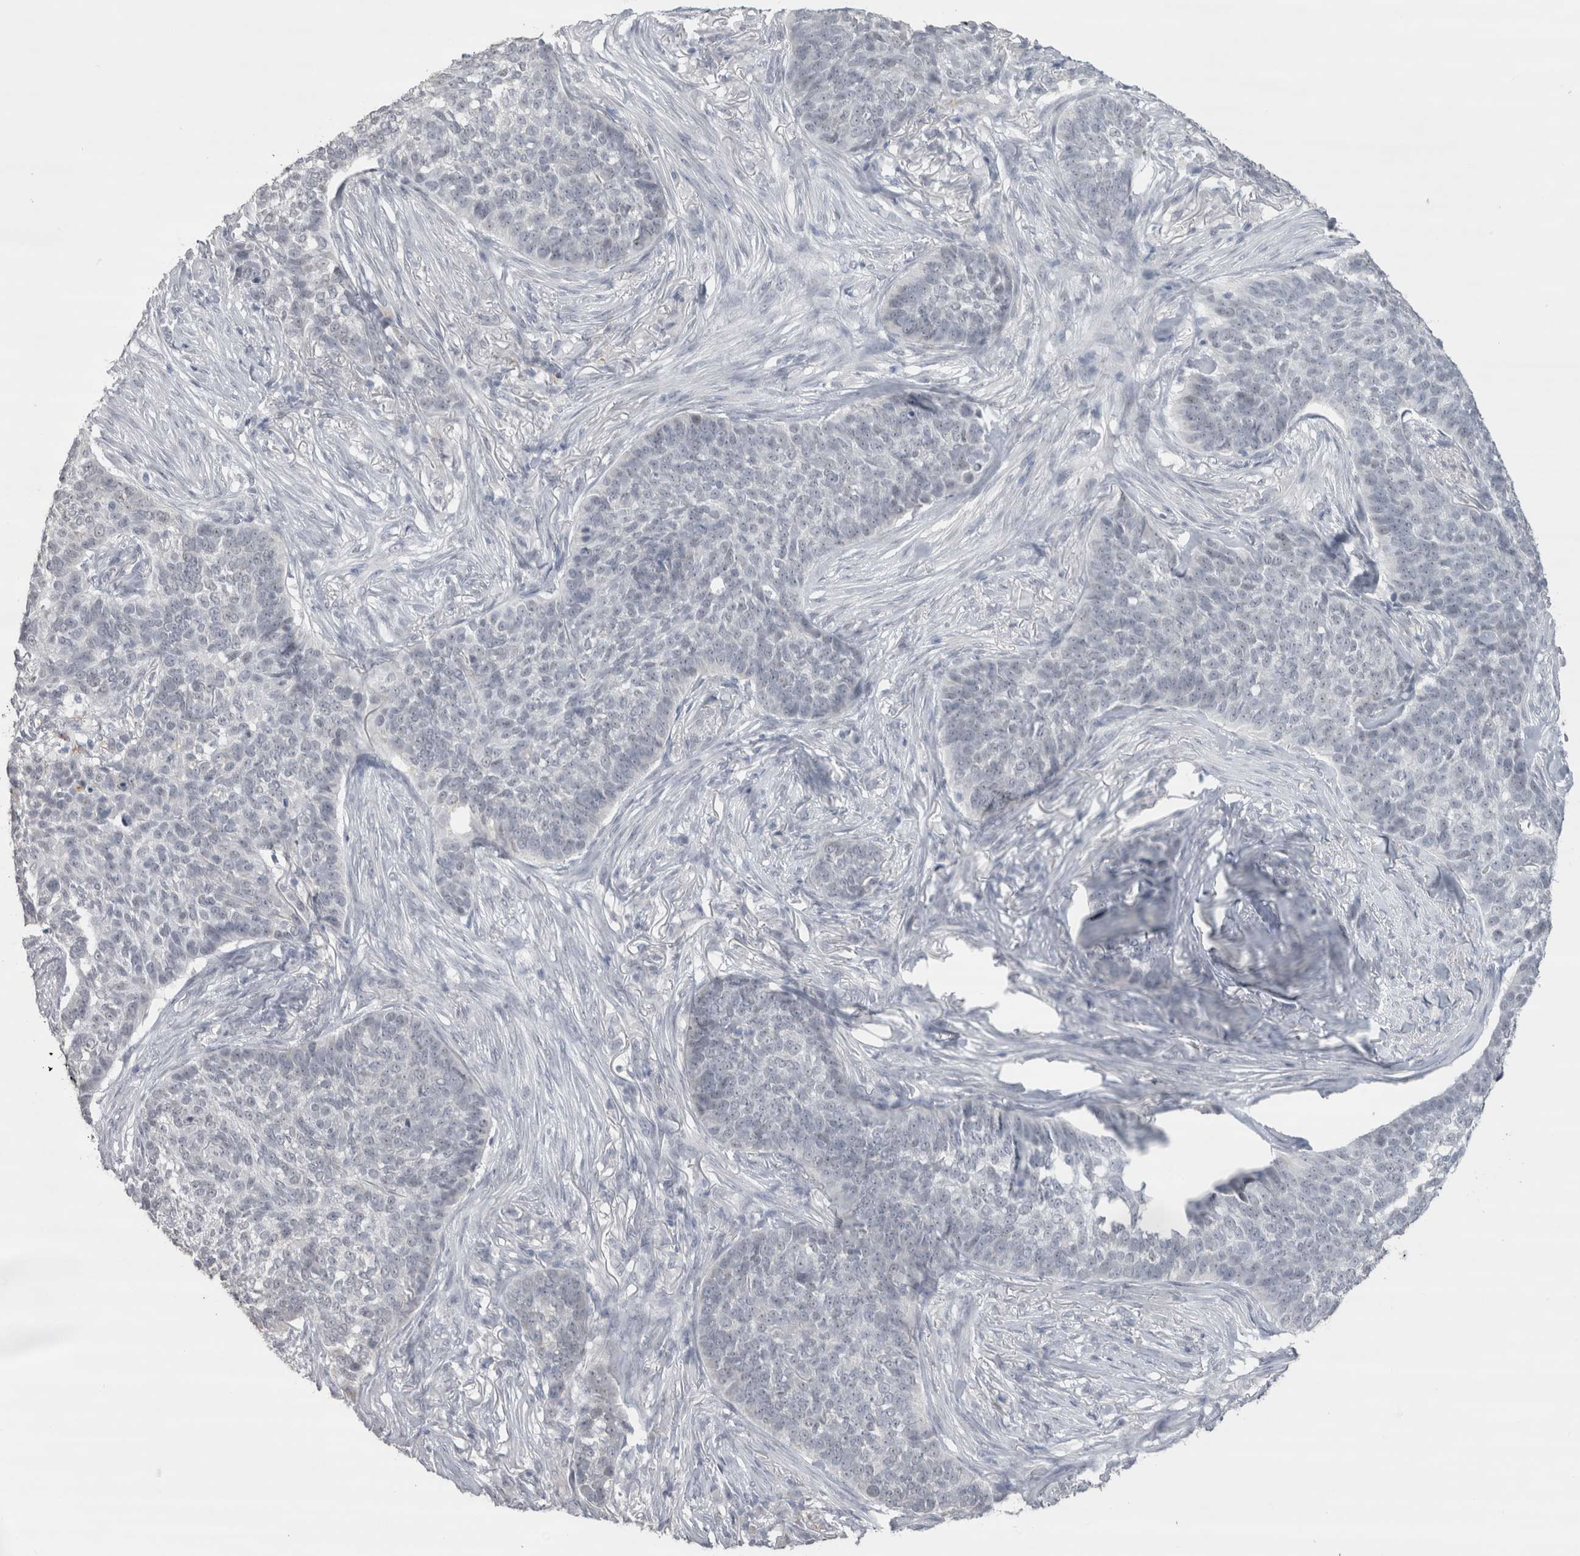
{"staining": {"intensity": "negative", "quantity": "none", "location": "none"}, "tissue": "skin cancer", "cell_type": "Tumor cells", "image_type": "cancer", "snomed": [{"axis": "morphology", "description": "Basal cell carcinoma"}, {"axis": "topography", "description": "Skin"}], "caption": "IHC image of neoplastic tissue: skin cancer stained with DAB (3,3'-diaminobenzidine) exhibits no significant protein positivity in tumor cells.", "gene": "CDH17", "patient": {"sex": "male", "age": 85}}